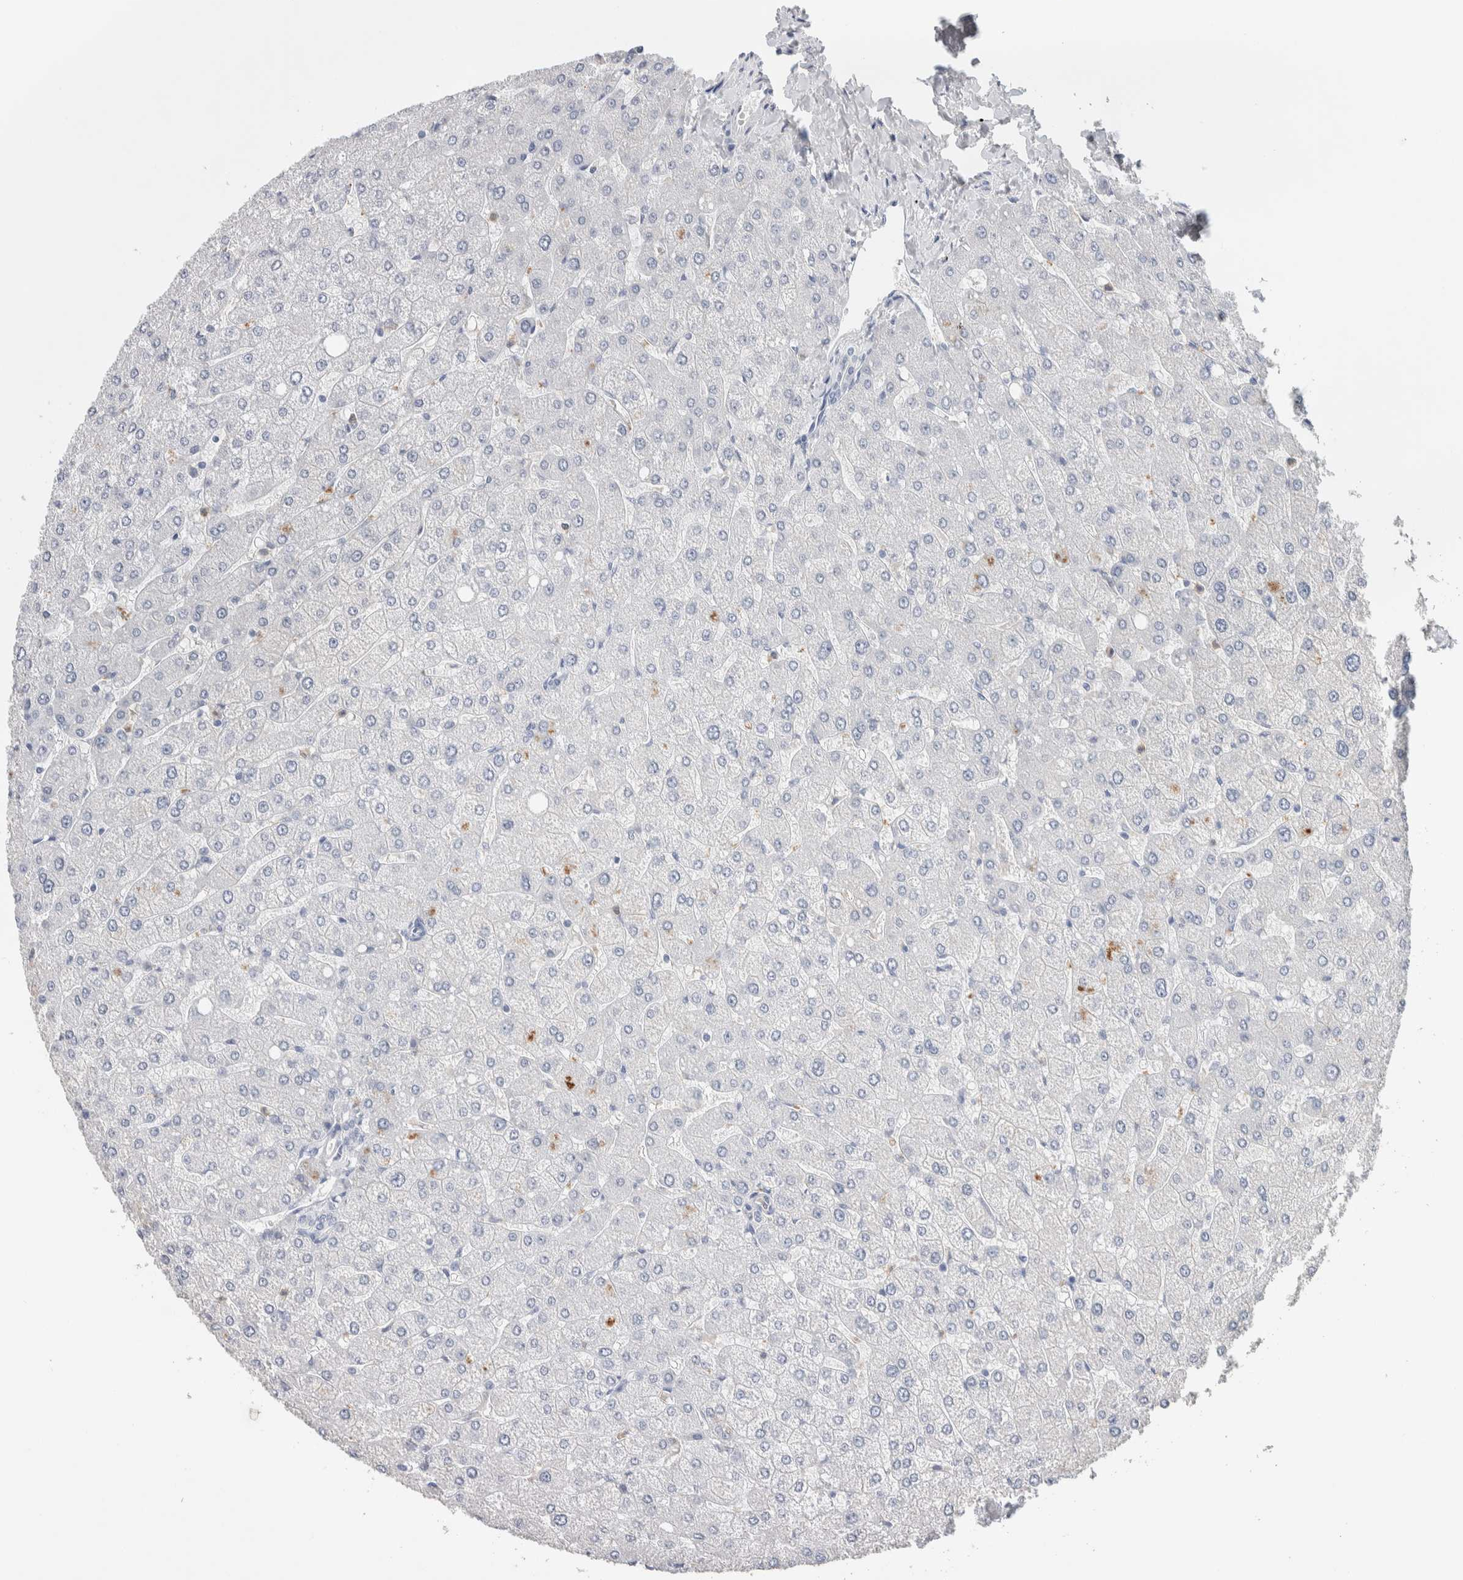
{"staining": {"intensity": "negative", "quantity": "none", "location": "none"}, "tissue": "liver", "cell_type": "Cholangiocytes", "image_type": "normal", "snomed": [{"axis": "morphology", "description": "Normal tissue, NOS"}, {"axis": "topography", "description": "Liver"}], "caption": "IHC photomicrograph of normal human liver stained for a protein (brown), which shows no positivity in cholangiocytes.", "gene": "NCF2", "patient": {"sex": "male", "age": 55}}